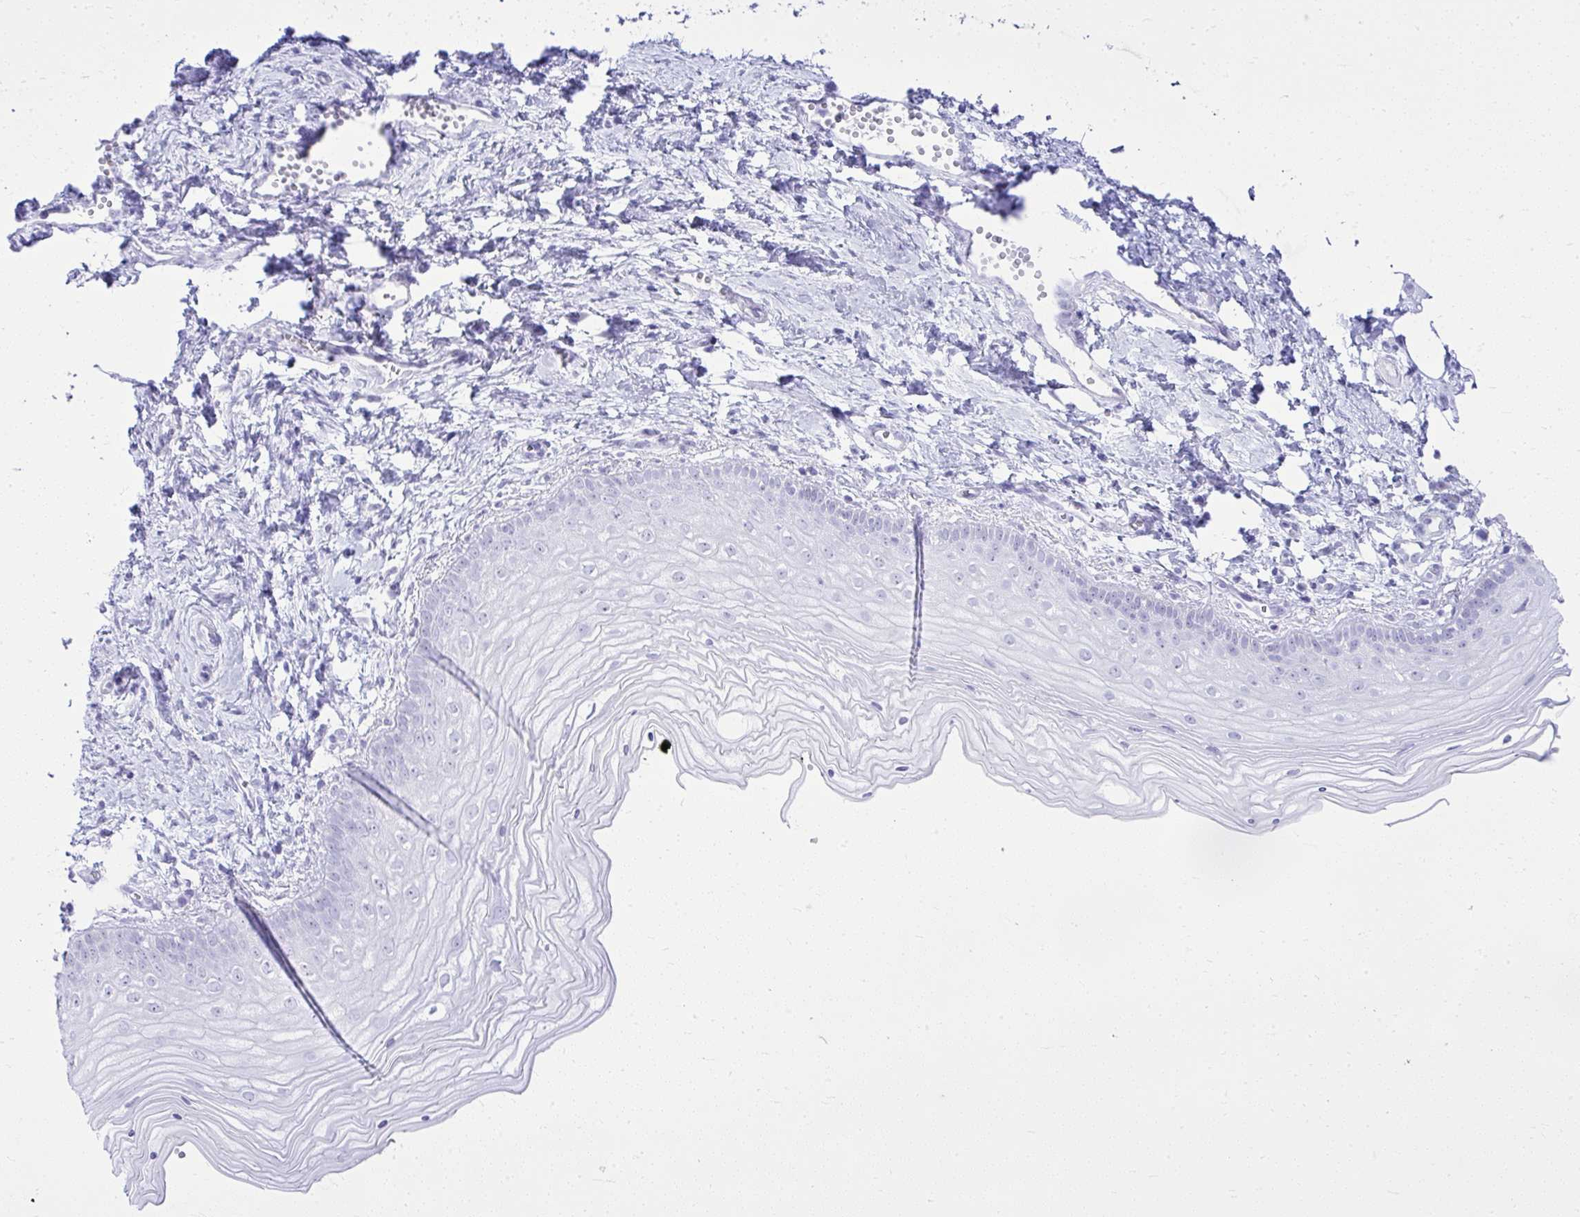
{"staining": {"intensity": "negative", "quantity": "none", "location": "none"}, "tissue": "vagina", "cell_type": "Squamous epithelial cells", "image_type": "normal", "snomed": [{"axis": "morphology", "description": "Normal tissue, NOS"}, {"axis": "topography", "description": "Vagina"}], "caption": "IHC image of benign vagina: vagina stained with DAB (3,3'-diaminobenzidine) displays no significant protein staining in squamous epithelial cells.", "gene": "RALYL", "patient": {"sex": "female", "age": 38}}